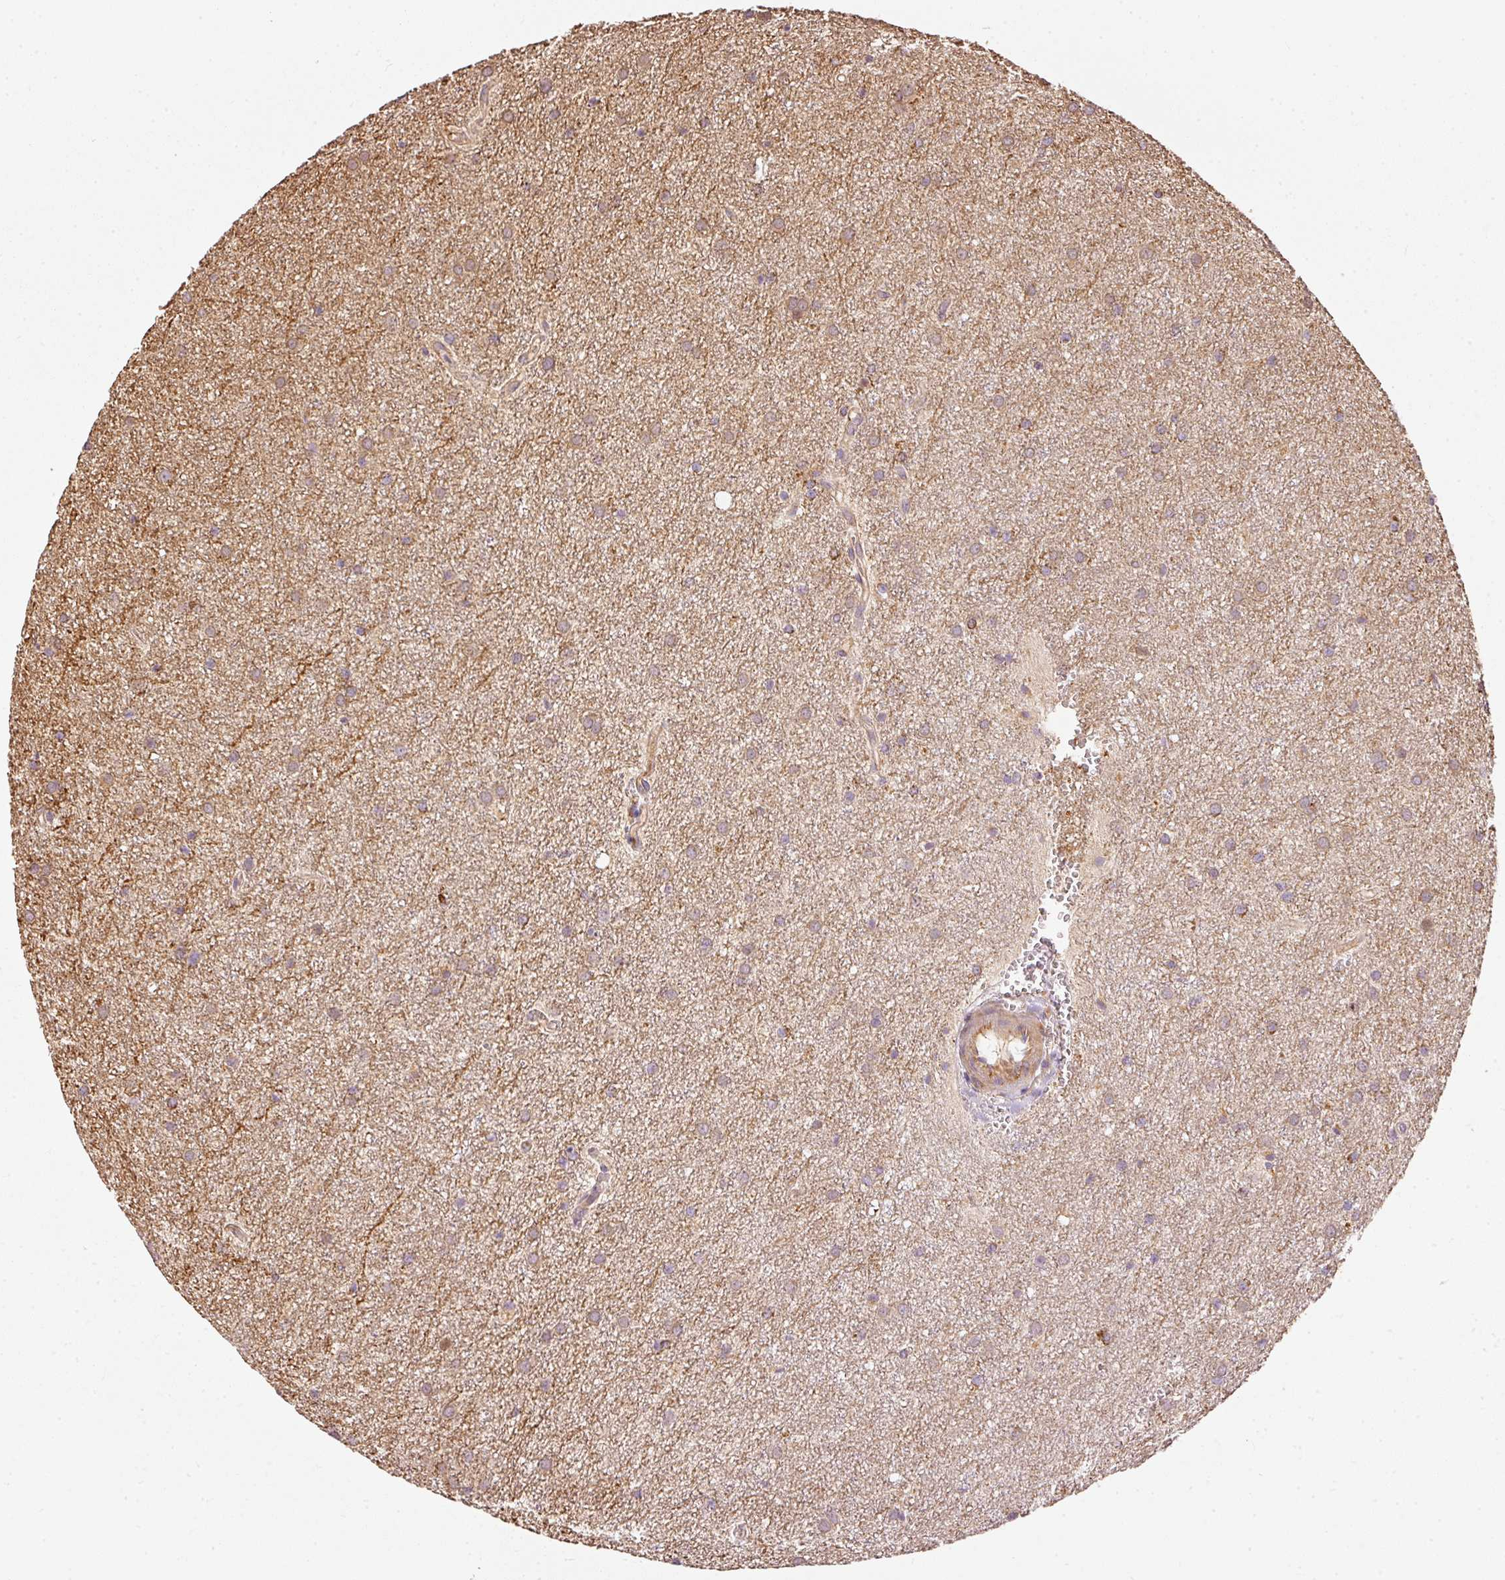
{"staining": {"intensity": "weak", "quantity": "25%-75%", "location": "cytoplasmic/membranous"}, "tissue": "glioma", "cell_type": "Tumor cells", "image_type": "cancer", "snomed": [{"axis": "morphology", "description": "Glioma, malignant, Low grade"}, {"axis": "topography", "description": "Cerebellum"}], "caption": "A high-resolution micrograph shows IHC staining of glioma, which reveals weak cytoplasmic/membranous staining in approximately 25%-75% of tumor cells.", "gene": "MTHFD1L", "patient": {"sex": "female", "age": 5}}